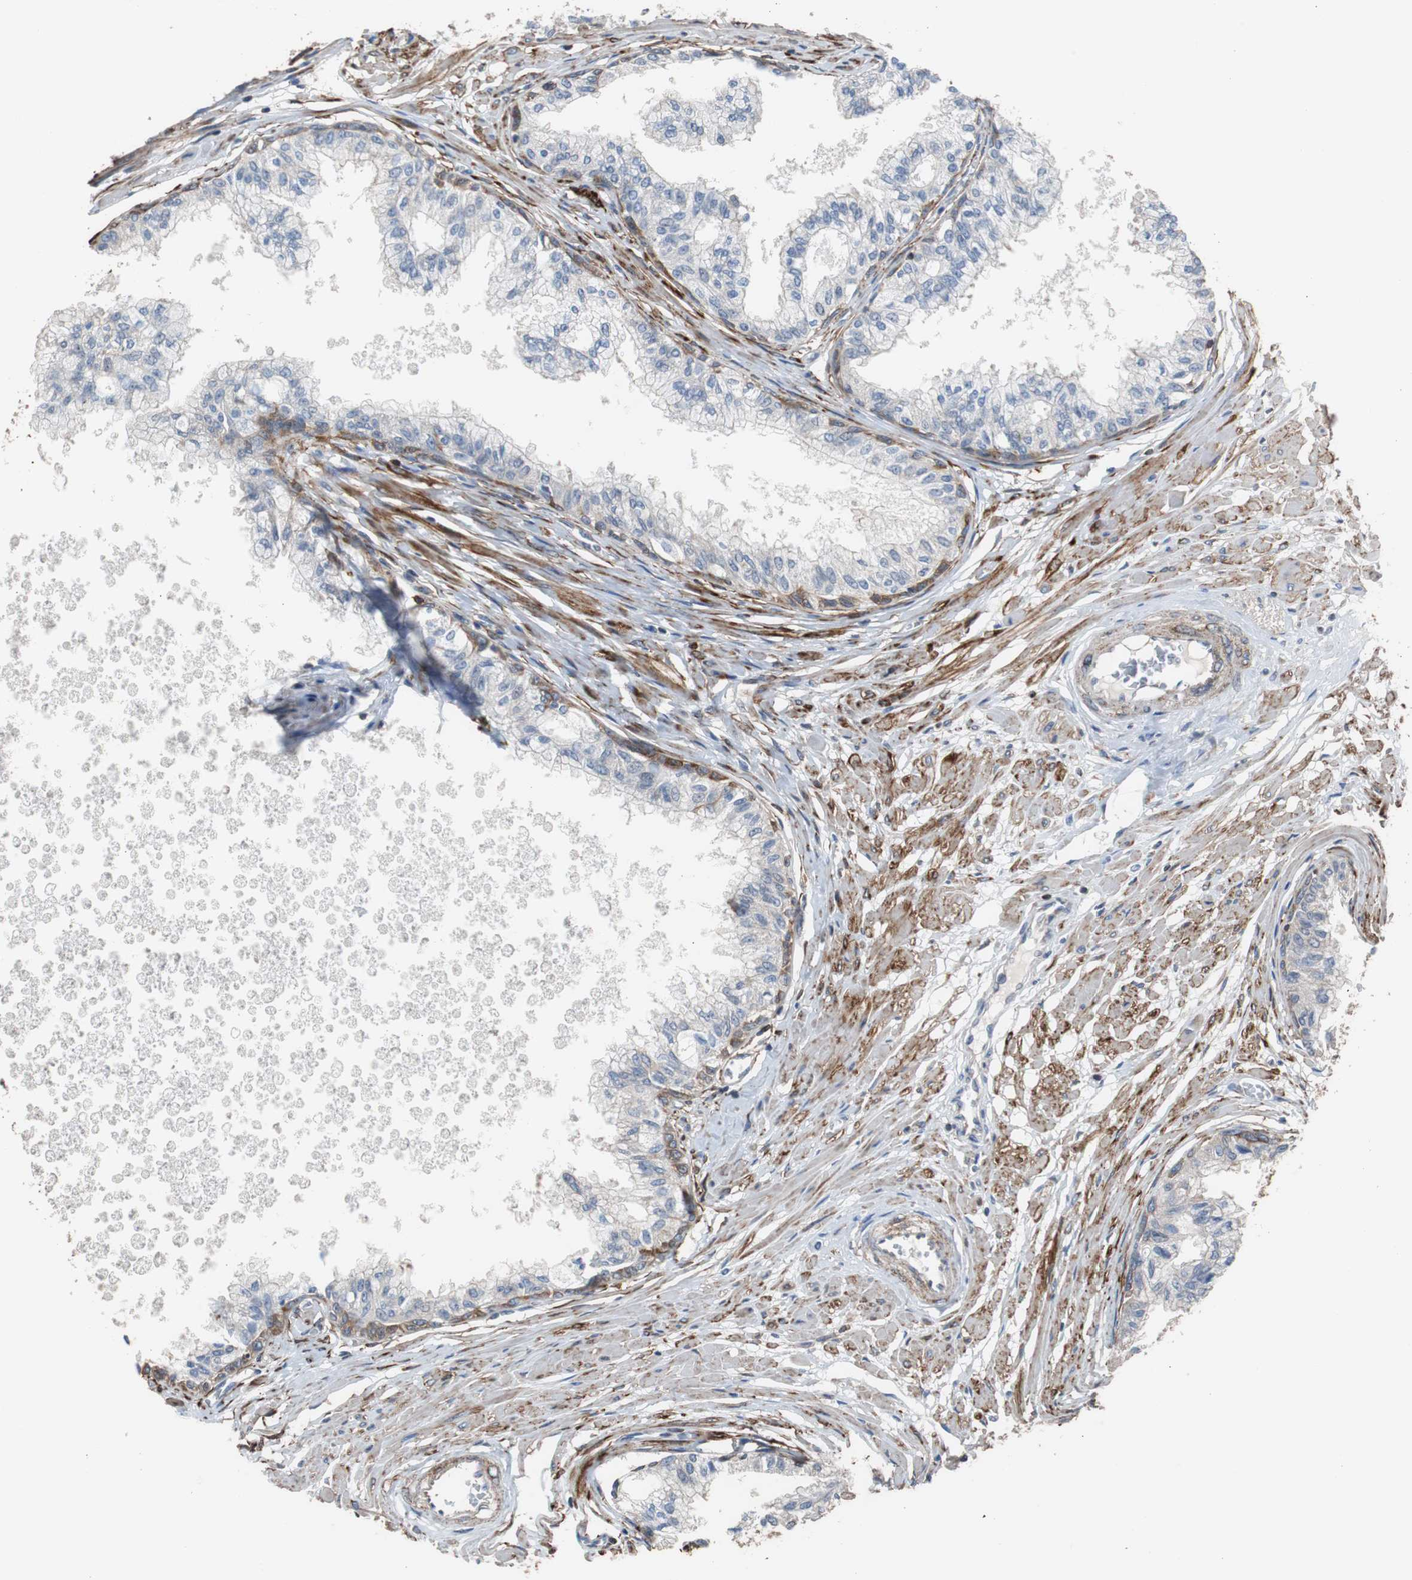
{"staining": {"intensity": "moderate", "quantity": "25%-75%", "location": "cytoplasmic/membranous"}, "tissue": "prostate", "cell_type": "Glandular cells", "image_type": "normal", "snomed": [{"axis": "morphology", "description": "Normal tissue, NOS"}, {"axis": "topography", "description": "Prostate"}, {"axis": "topography", "description": "Seminal veicle"}], "caption": "IHC photomicrograph of benign prostate: human prostate stained using immunohistochemistry exhibits medium levels of moderate protein expression localized specifically in the cytoplasmic/membranous of glandular cells, appearing as a cytoplasmic/membranous brown color.", "gene": "PBXIP1", "patient": {"sex": "male", "age": 60}}